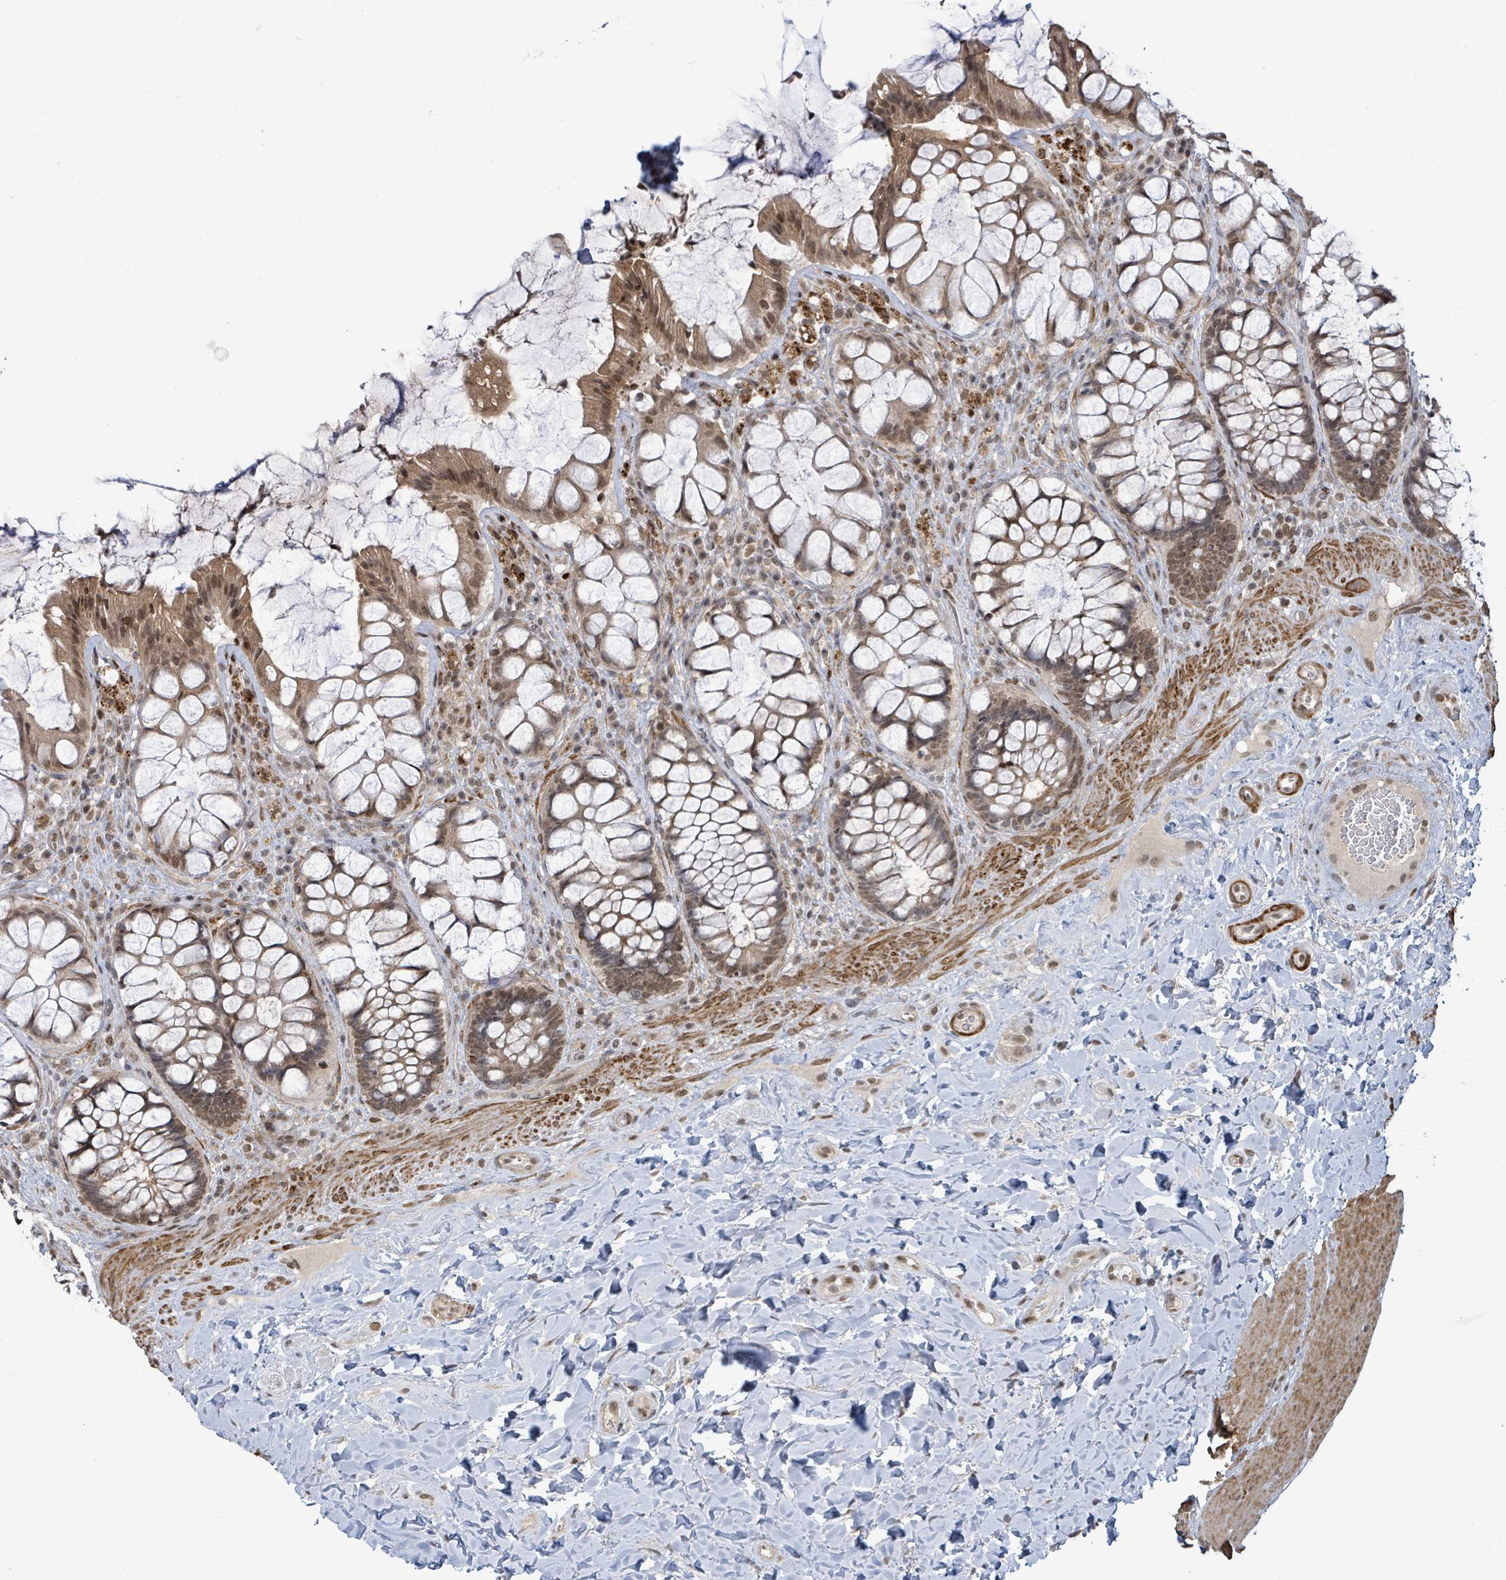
{"staining": {"intensity": "moderate", "quantity": ">75%", "location": "cytoplasmic/membranous,nuclear"}, "tissue": "rectum", "cell_type": "Glandular cells", "image_type": "normal", "snomed": [{"axis": "morphology", "description": "Normal tissue, NOS"}, {"axis": "topography", "description": "Rectum"}], "caption": "Brown immunohistochemical staining in normal rectum displays moderate cytoplasmic/membranous,nuclear expression in about >75% of glandular cells. The protein of interest is stained brown, and the nuclei are stained in blue (DAB IHC with brightfield microscopy, high magnification).", "gene": "SBF2", "patient": {"sex": "female", "age": 58}}